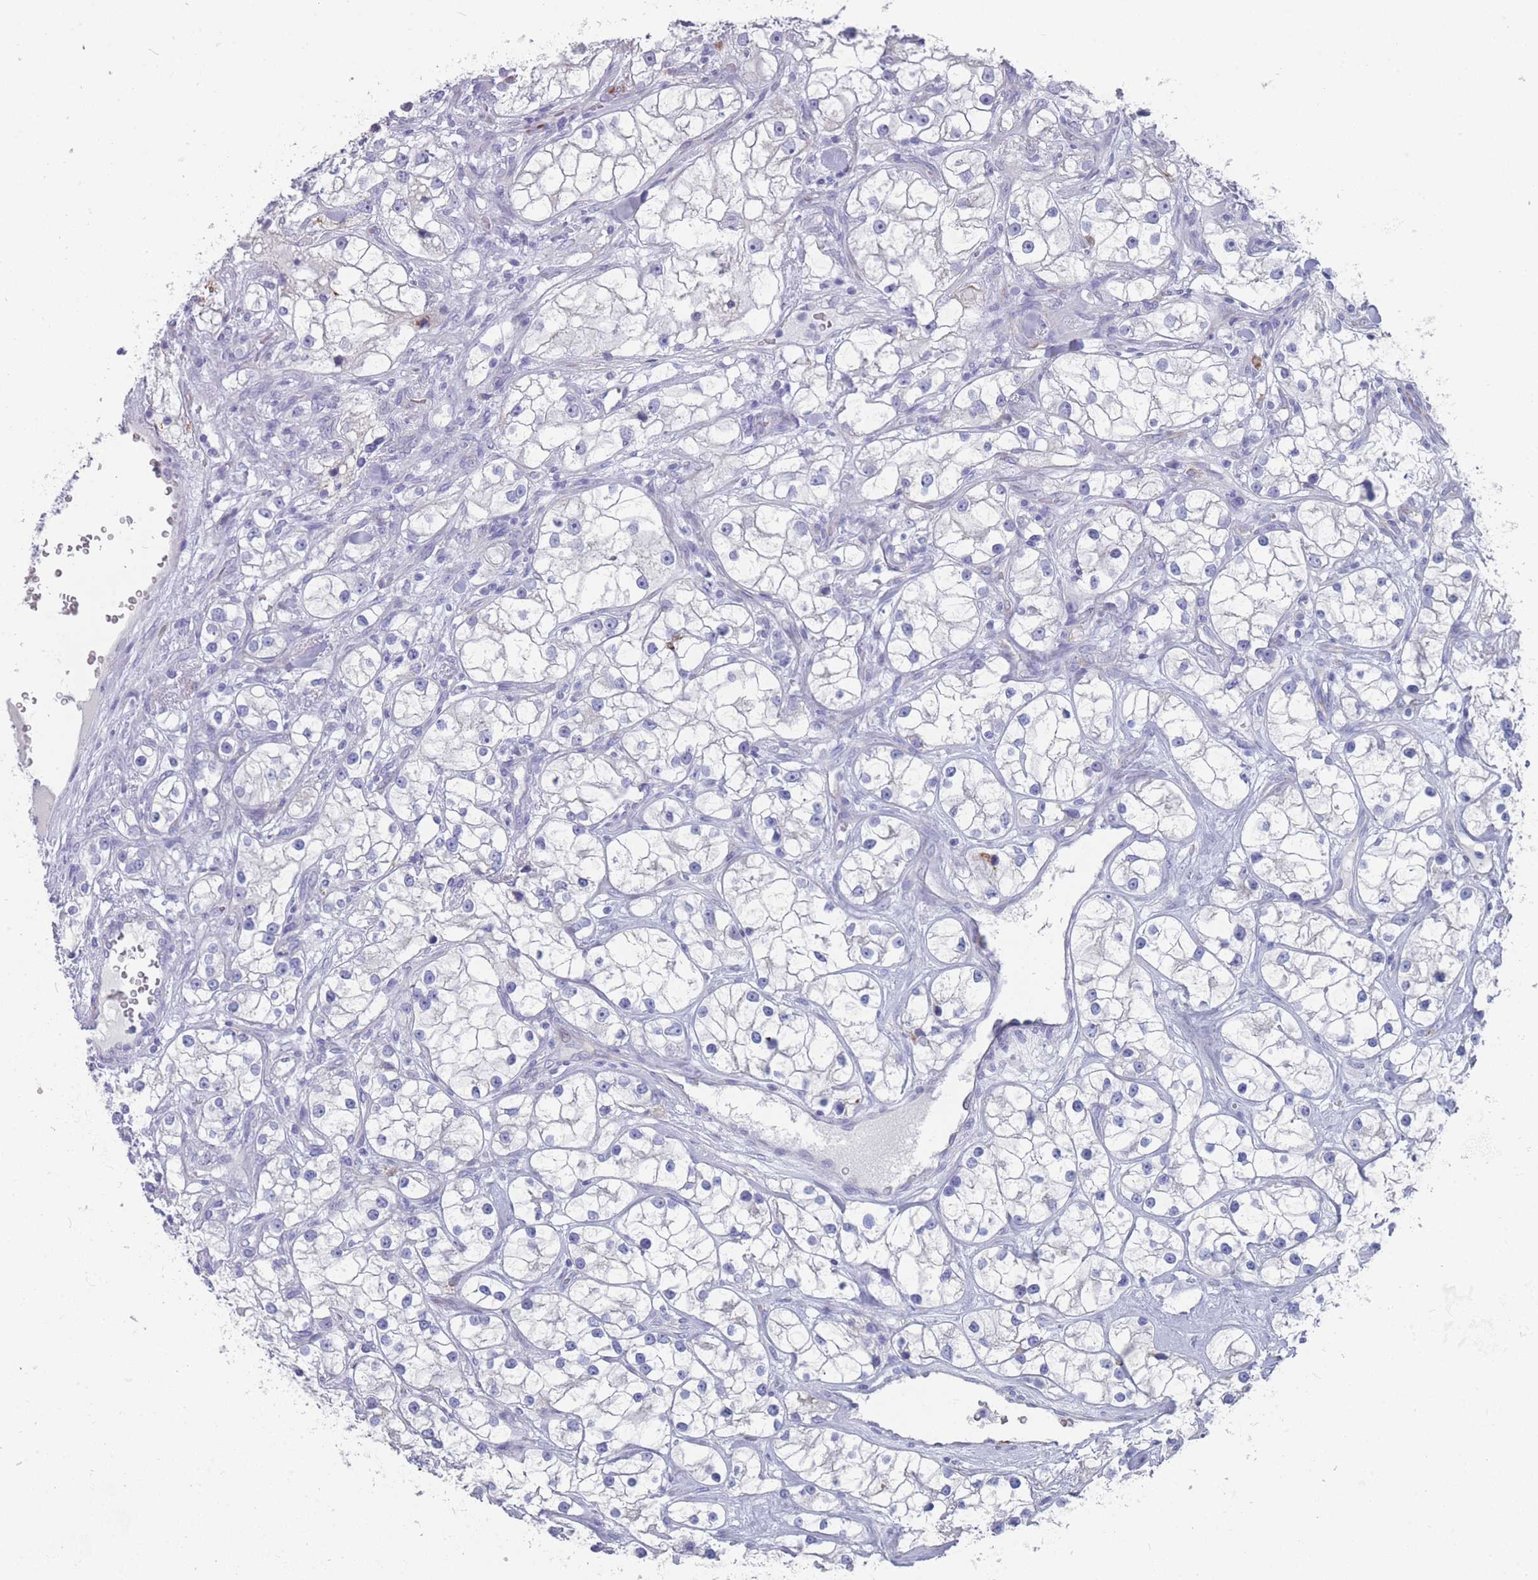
{"staining": {"intensity": "negative", "quantity": "none", "location": "none"}, "tissue": "renal cancer", "cell_type": "Tumor cells", "image_type": "cancer", "snomed": [{"axis": "morphology", "description": "Adenocarcinoma, NOS"}, {"axis": "topography", "description": "Kidney"}], "caption": "Immunohistochemistry of renal adenocarcinoma reveals no staining in tumor cells.", "gene": "ST8SIA5", "patient": {"sex": "male", "age": 77}}